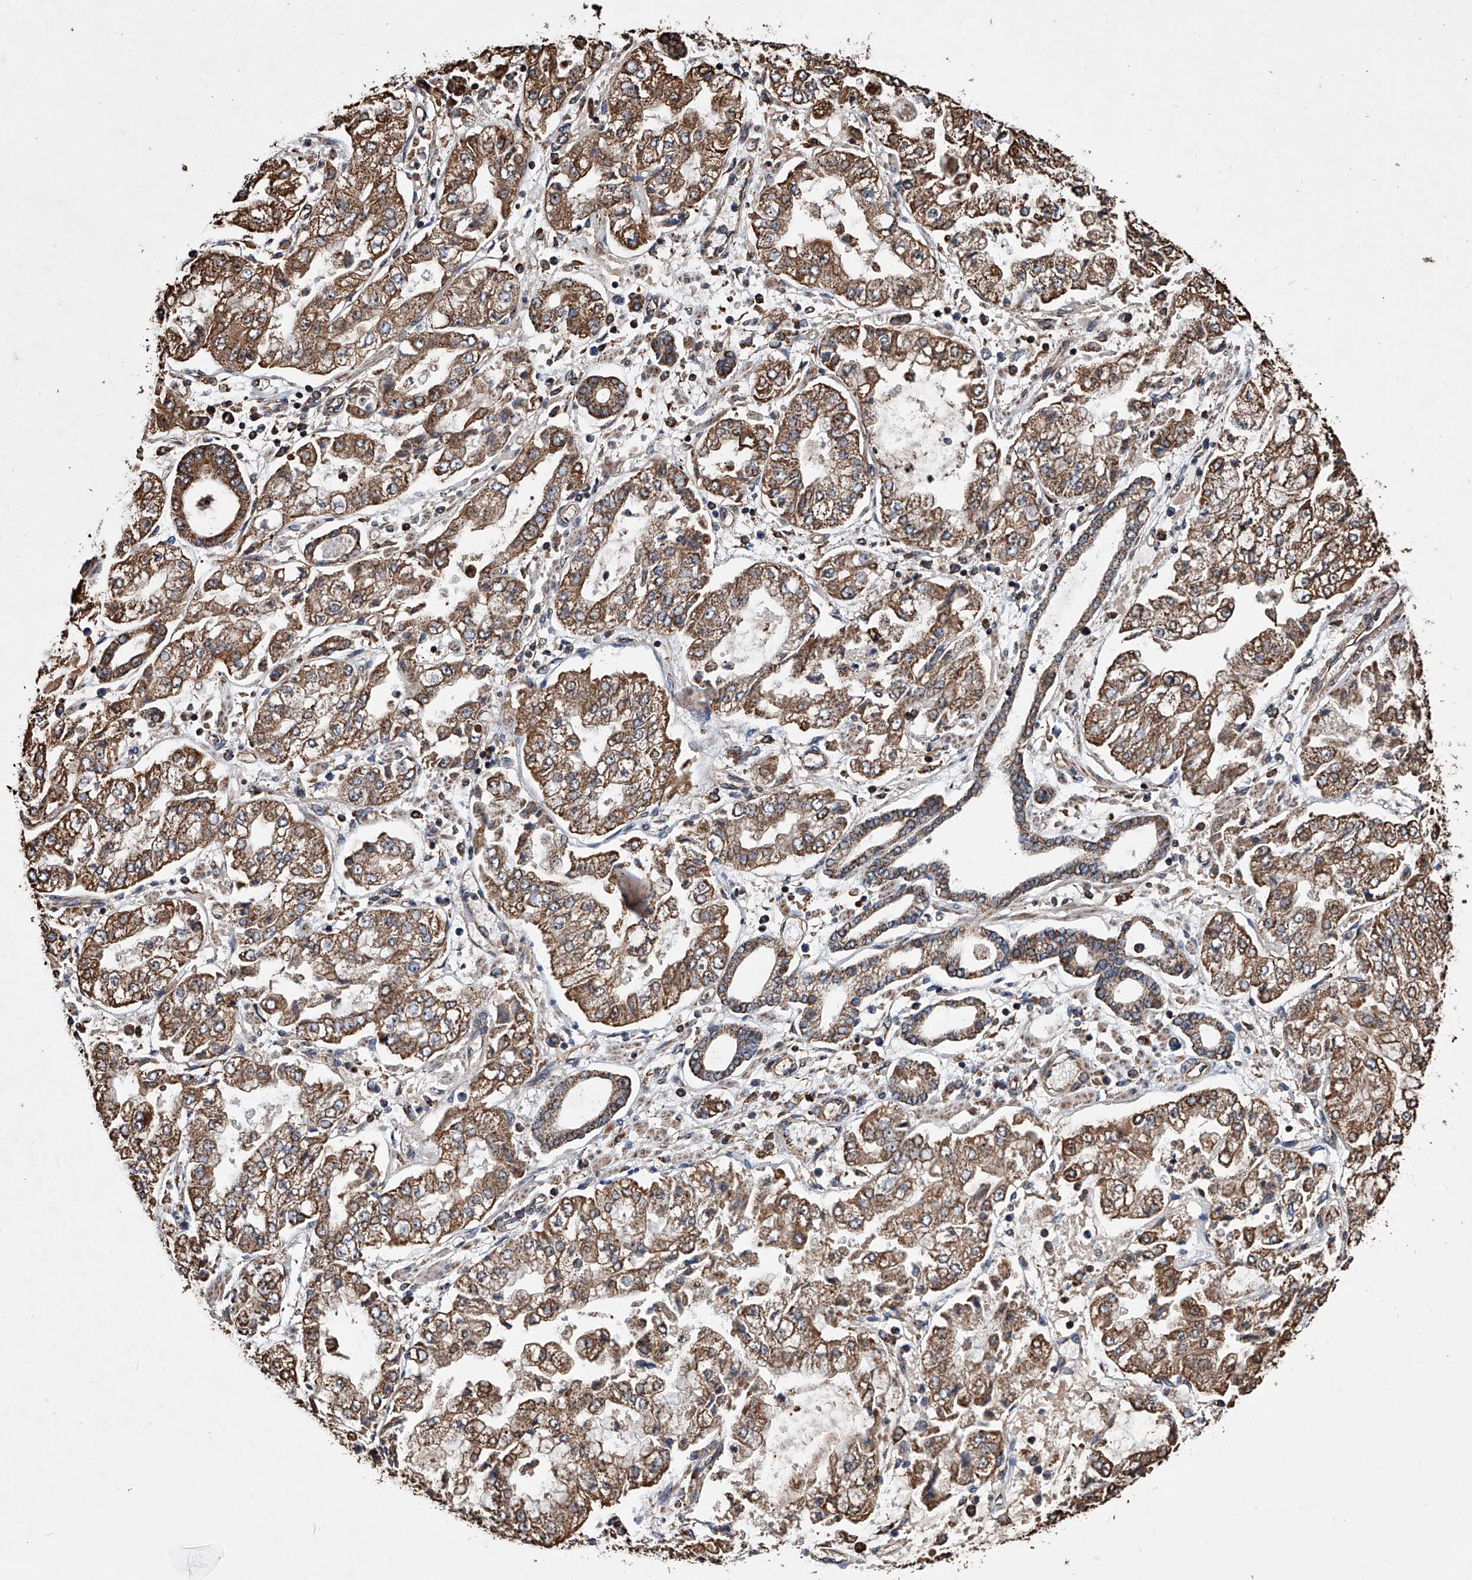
{"staining": {"intensity": "moderate", "quantity": ">75%", "location": "cytoplasmic/membranous"}, "tissue": "stomach cancer", "cell_type": "Tumor cells", "image_type": "cancer", "snomed": [{"axis": "morphology", "description": "Adenocarcinoma, NOS"}, {"axis": "topography", "description": "Stomach"}], "caption": "IHC staining of adenocarcinoma (stomach), which exhibits medium levels of moderate cytoplasmic/membranous staining in approximately >75% of tumor cells indicating moderate cytoplasmic/membranous protein expression. The staining was performed using DAB (brown) for protein detection and nuclei were counterstained in hematoxylin (blue).", "gene": "SMPDL3A", "patient": {"sex": "male", "age": 76}}